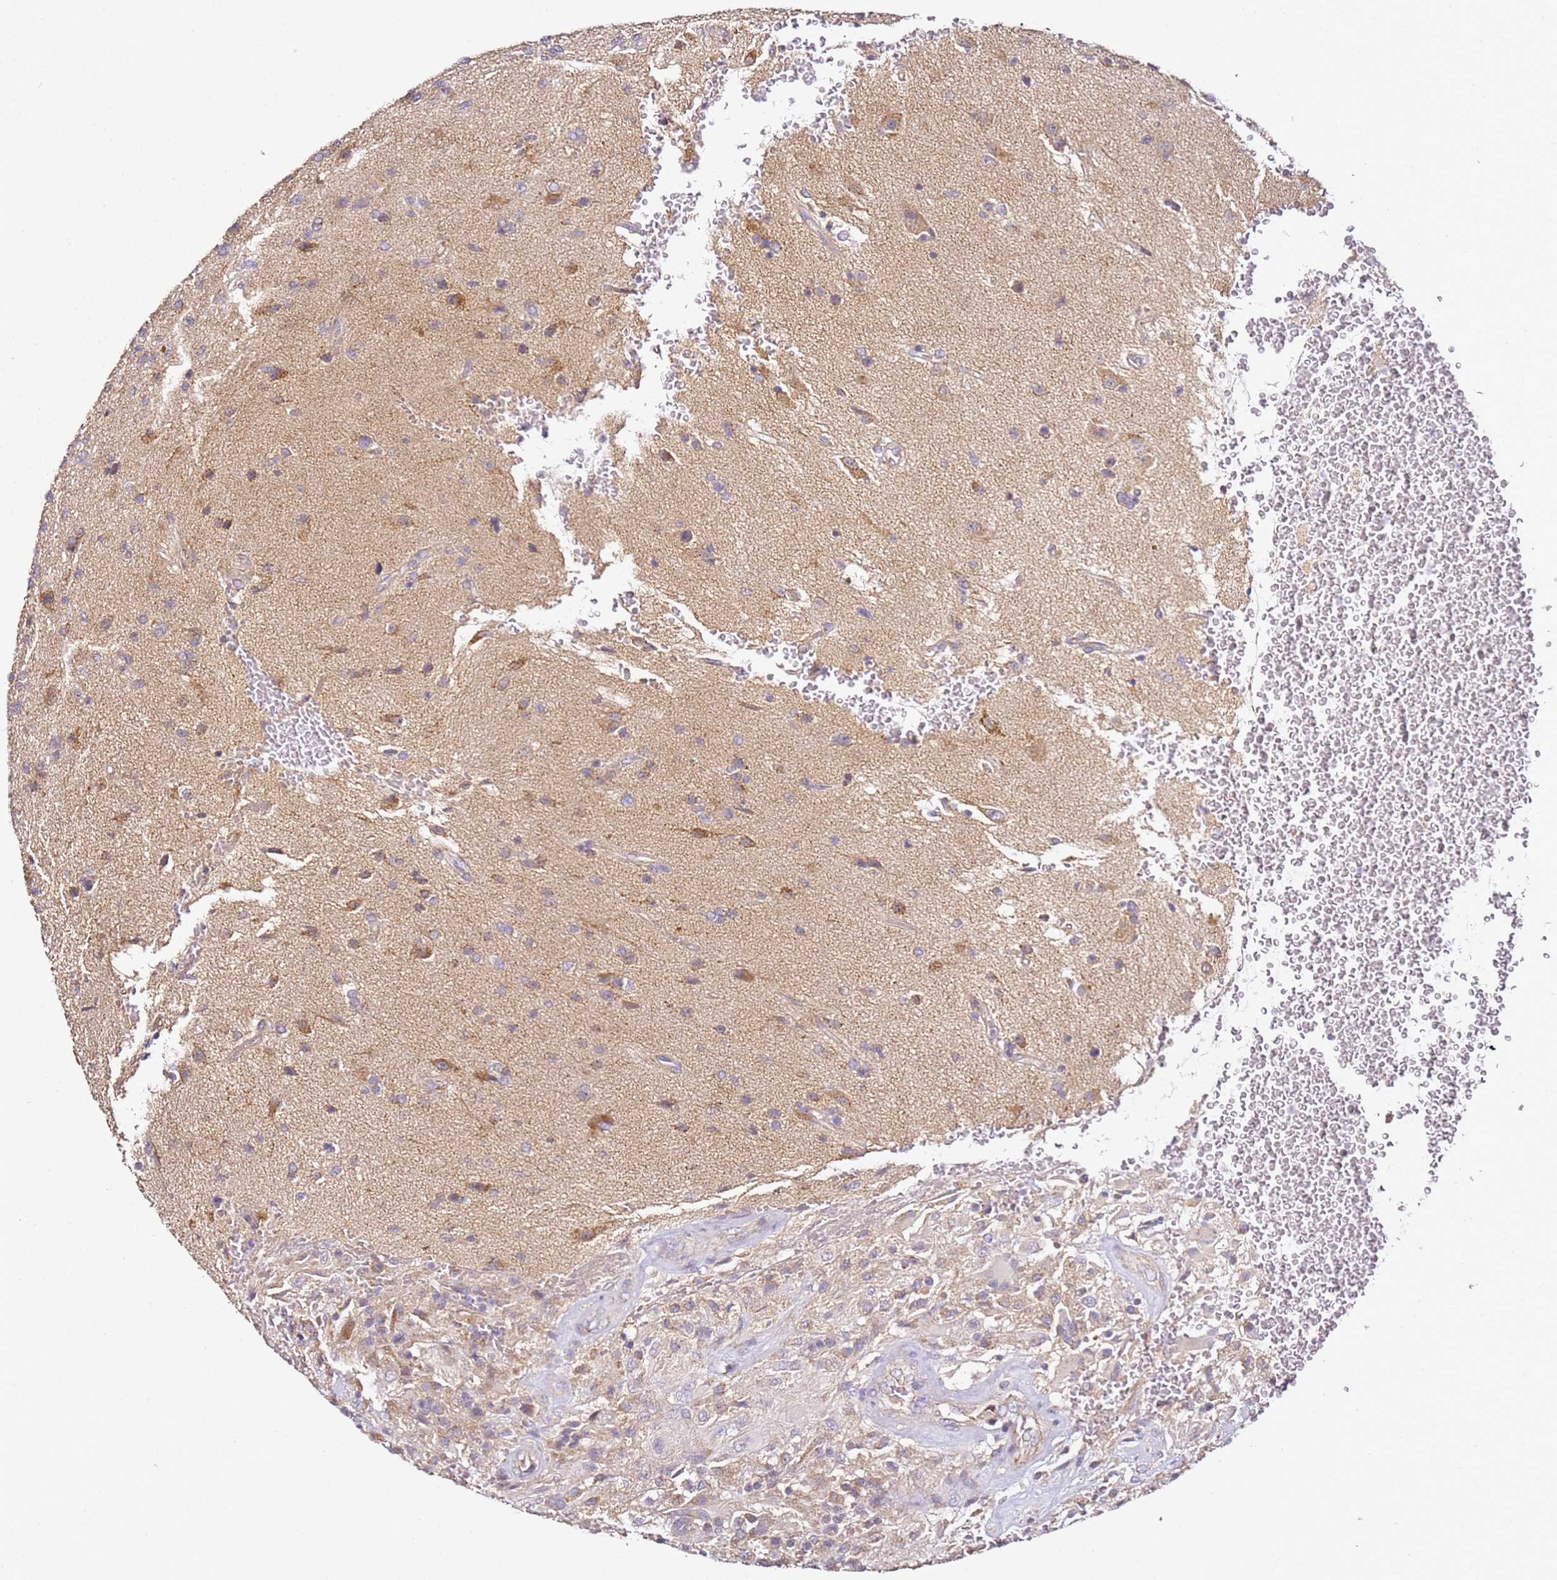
{"staining": {"intensity": "moderate", "quantity": "<25%", "location": "cytoplasmic/membranous"}, "tissue": "glioma", "cell_type": "Tumor cells", "image_type": "cancer", "snomed": [{"axis": "morphology", "description": "Glioma, malignant, High grade"}, {"axis": "topography", "description": "Brain"}], "caption": "Immunohistochemical staining of glioma shows low levels of moderate cytoplasmic/membranous positivity in approximately <25% of tumor cells. The staining is performed using DAB (3,3'-diaminobenzidine) brown chromogen to label protein expression. The nuclei are counter-stained blue using hematoxylin.", "gene": "OR2B11", "patient": {"sex": "male", "age": 56}}